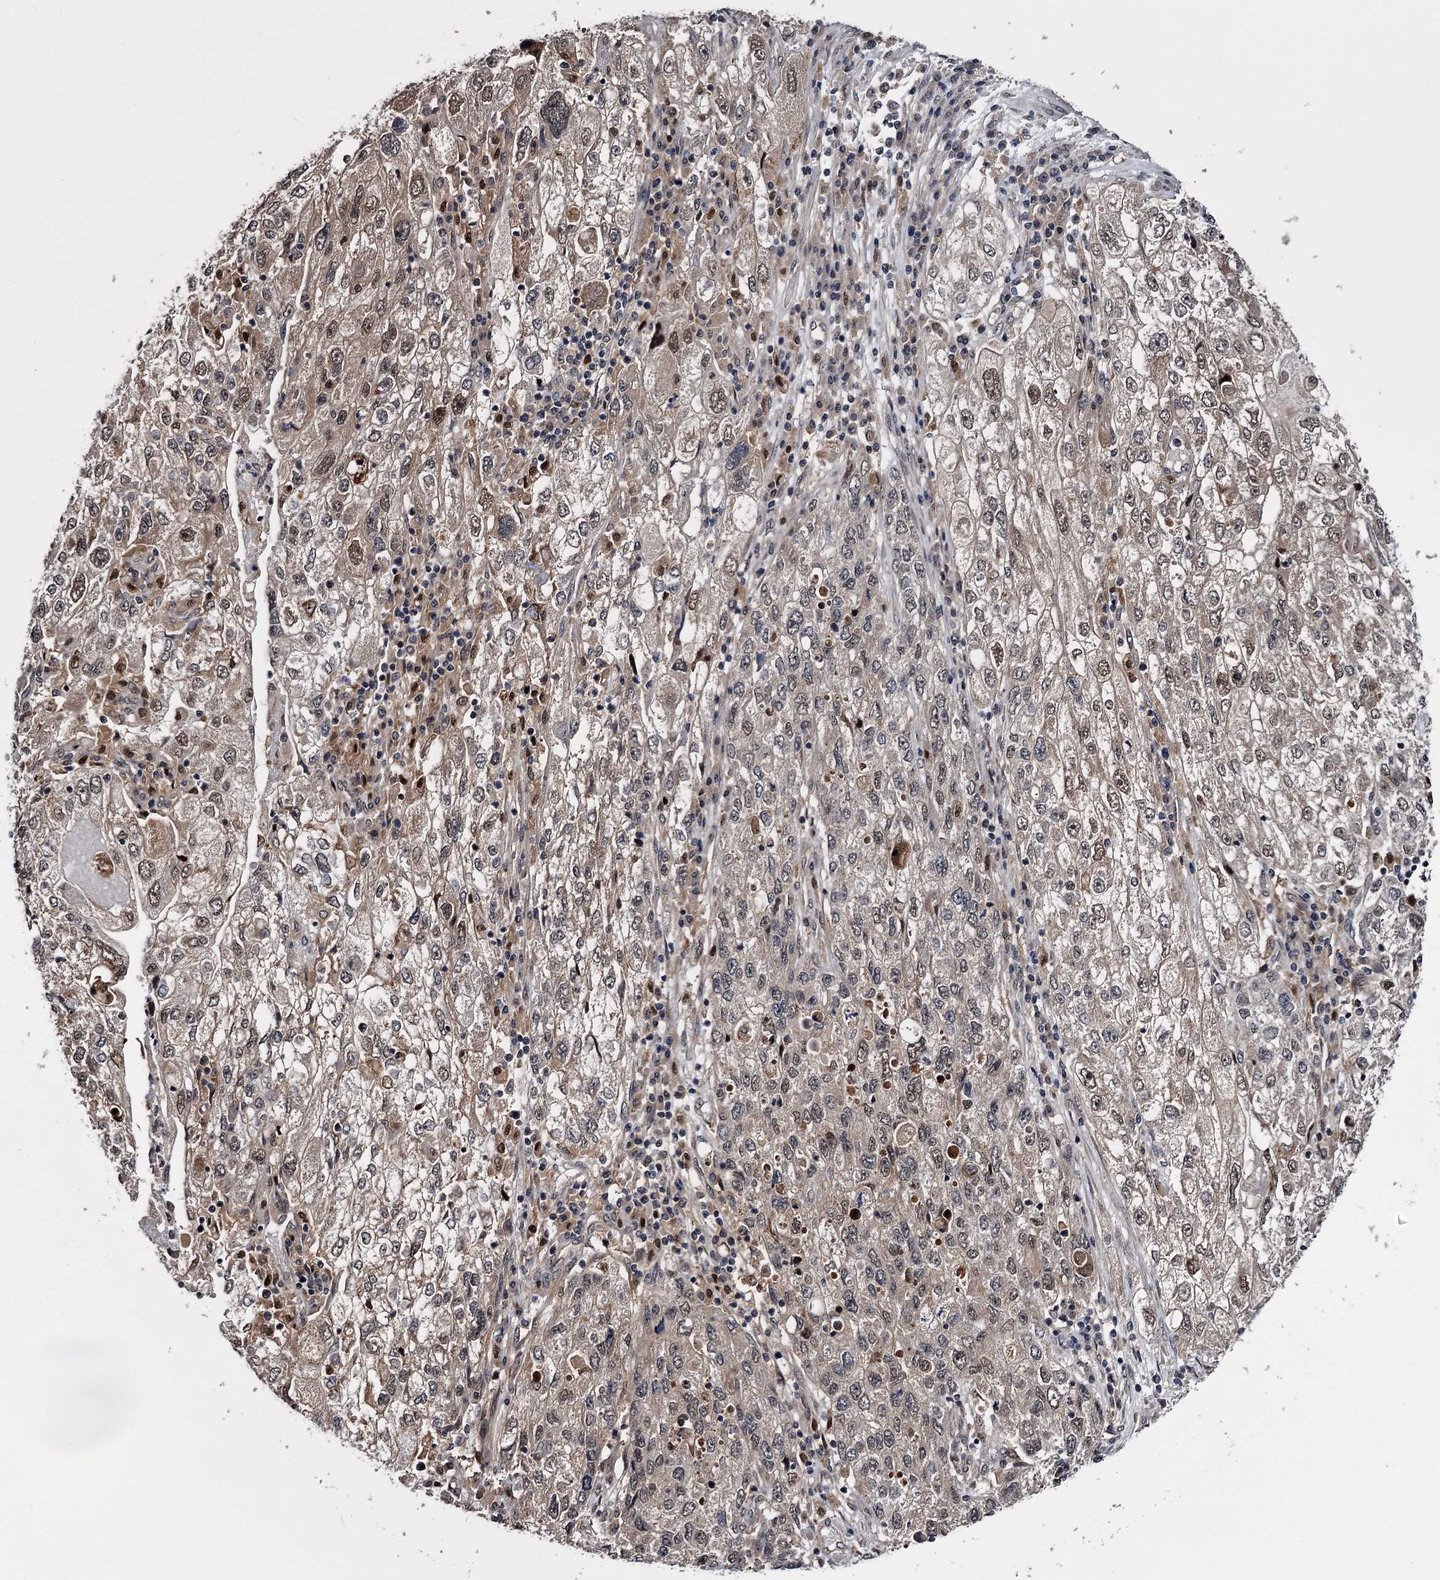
{"staining": {"intensity": "weak", "quantity": "<25%", "location": "cytoplasmic/membranous,nuclear"}, "tissue": "endometrial cancer", "cell_type": "Tumor cells", "image_type": "cancer", "snomed": [{"axis": "morphology", "description": "Adenocarcinoma, NOS"}, {"axis": "topography", "description": "Endometrium"}], "caption": "The micrograph demonstrates no significant expression in tumor cells of adenocarcinoma (endometrial).", "gene": "DAO", "patient": {"sex": "female", "age": 49}}